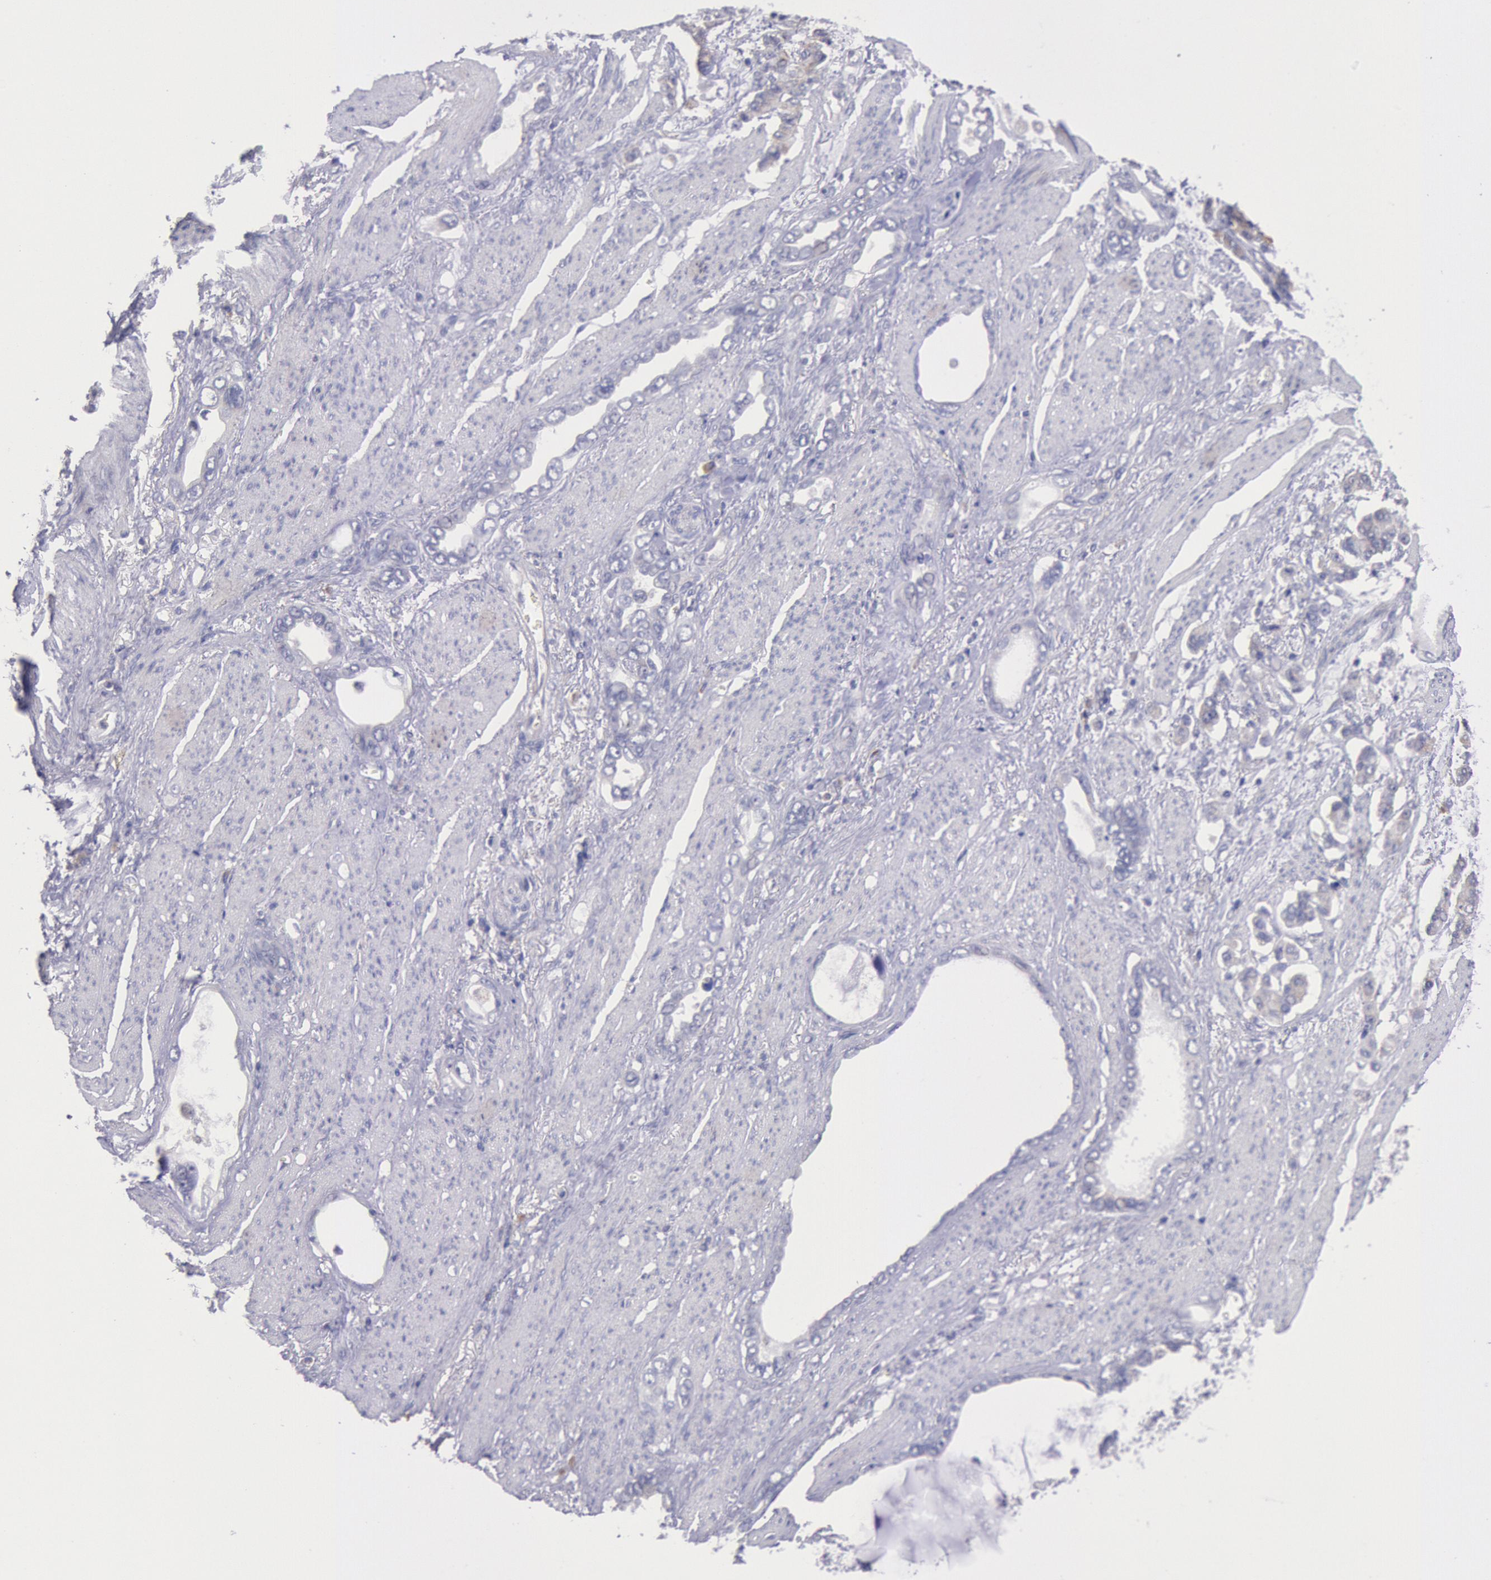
{"staining": {"intensity": "negative", "quantity": "none", "location": "none"}, "tissue": "stomach cancer", "cell_type": "Tumor cells", "image_type": "cancer", "snomed": [{"axis": "morphology", "description": "Adenocarcinoma, NOS"}, {"axis": "topography", "description": "Stomach"}], "caption": "Immunohistochemistry (IHC) of adenocarcinoma (stomach) displays no staining in tumor cells.", "gene": "GAL3ST1", "patient": {"sex": "male", "age": 78}}